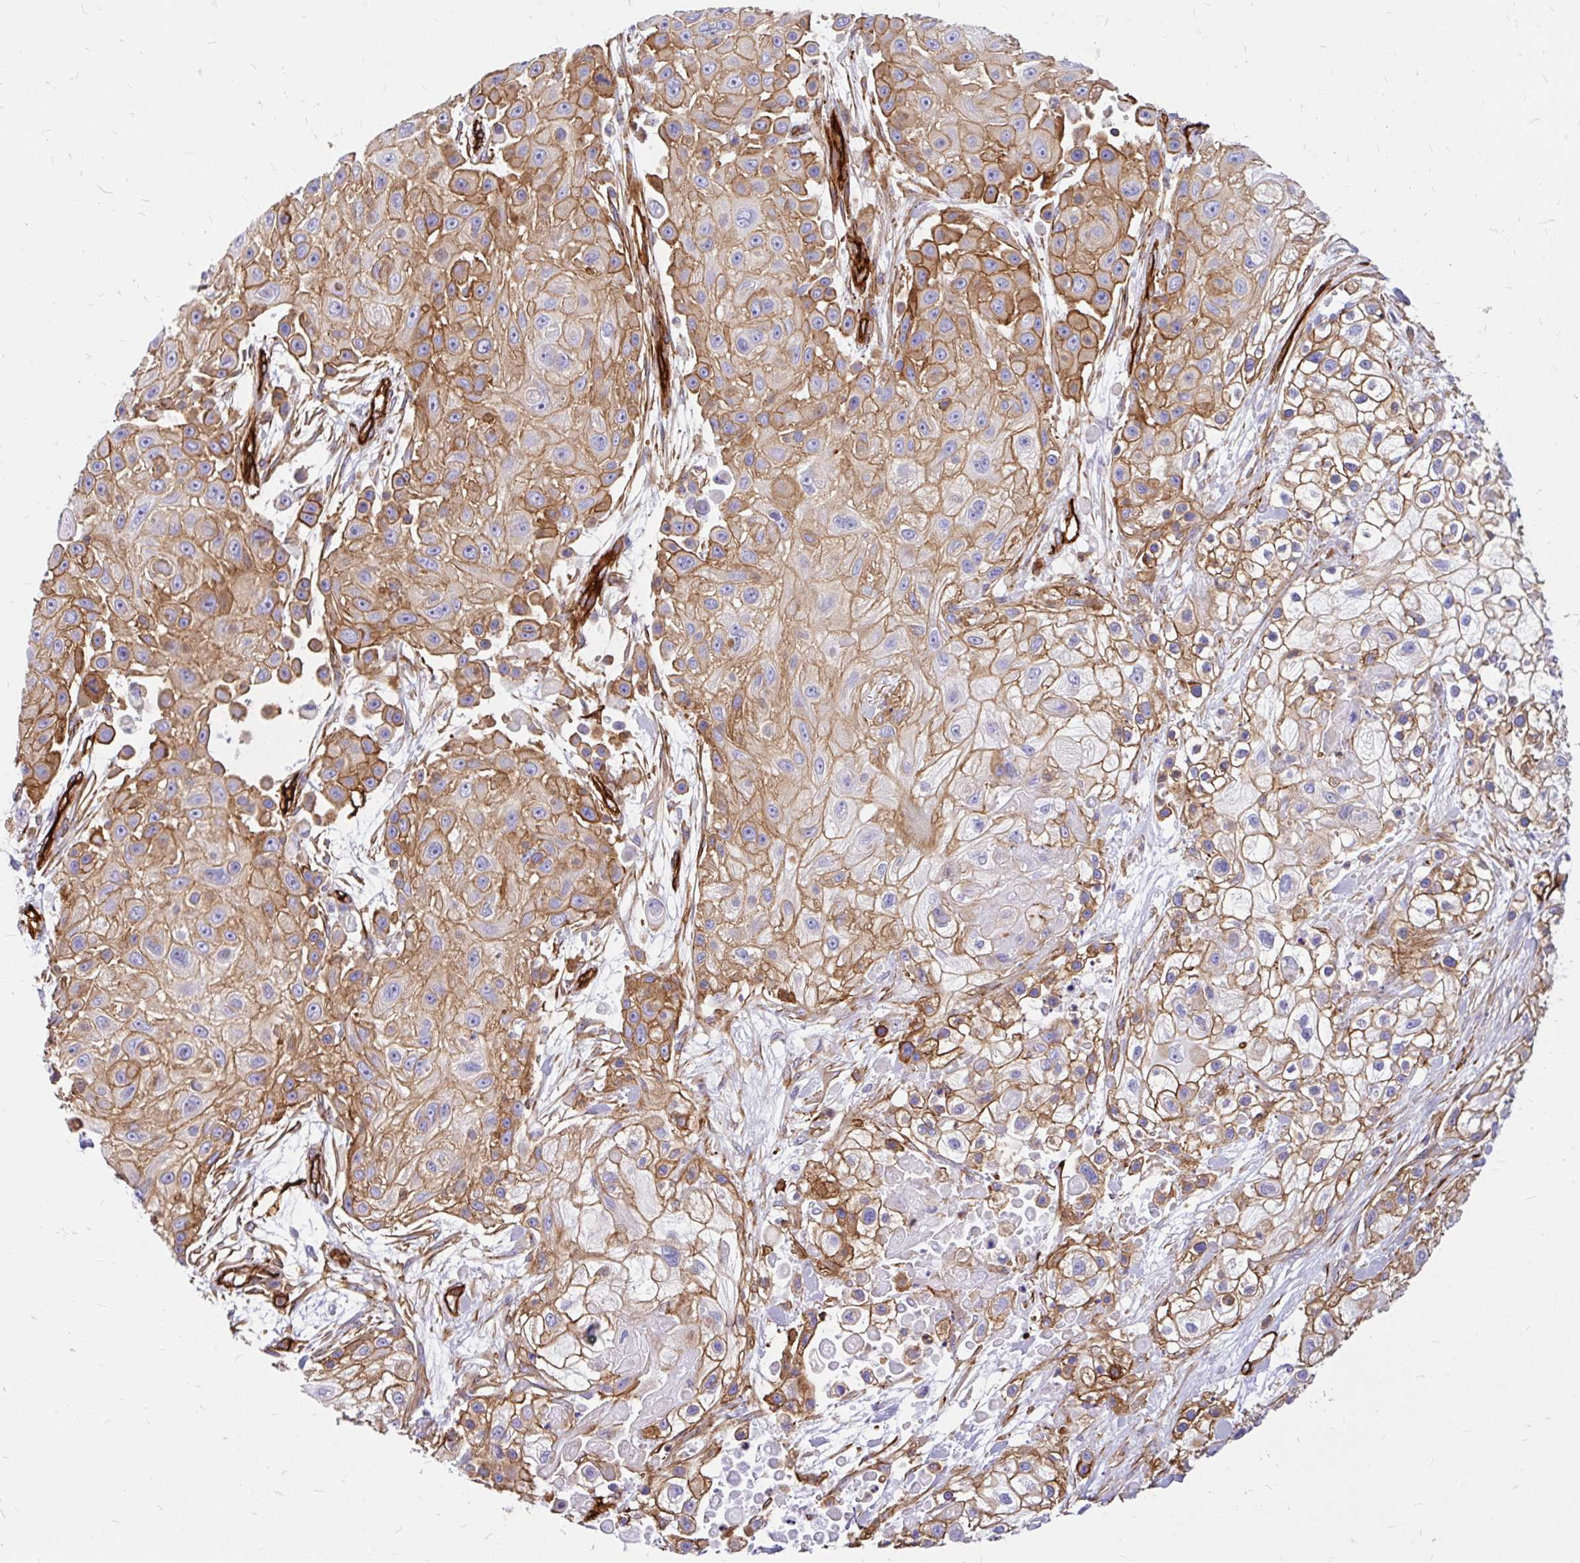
{"staining": {"intensity": "moderate", "quantity": ">75%", "location": "cytoplasmic/membranous"}, "tissue": "skin cancer", "cell_type": "Tumor cells", "image_type": "cancer", "snomed": [{"axis": "morphology", "description": "Squamous cell carcinoma, NOS"}, {"axis": "topography", "description": "Skin"}], "caption": "Immunohistochemistry of human squamous cell carcinoma (skin) reveals medium levels of moderate cytoplasmic/membranous staining in approximately >75% of tumor cells.", "gene": "MAP1LC3B", "patient": {"sex": "male", "age": 67}}